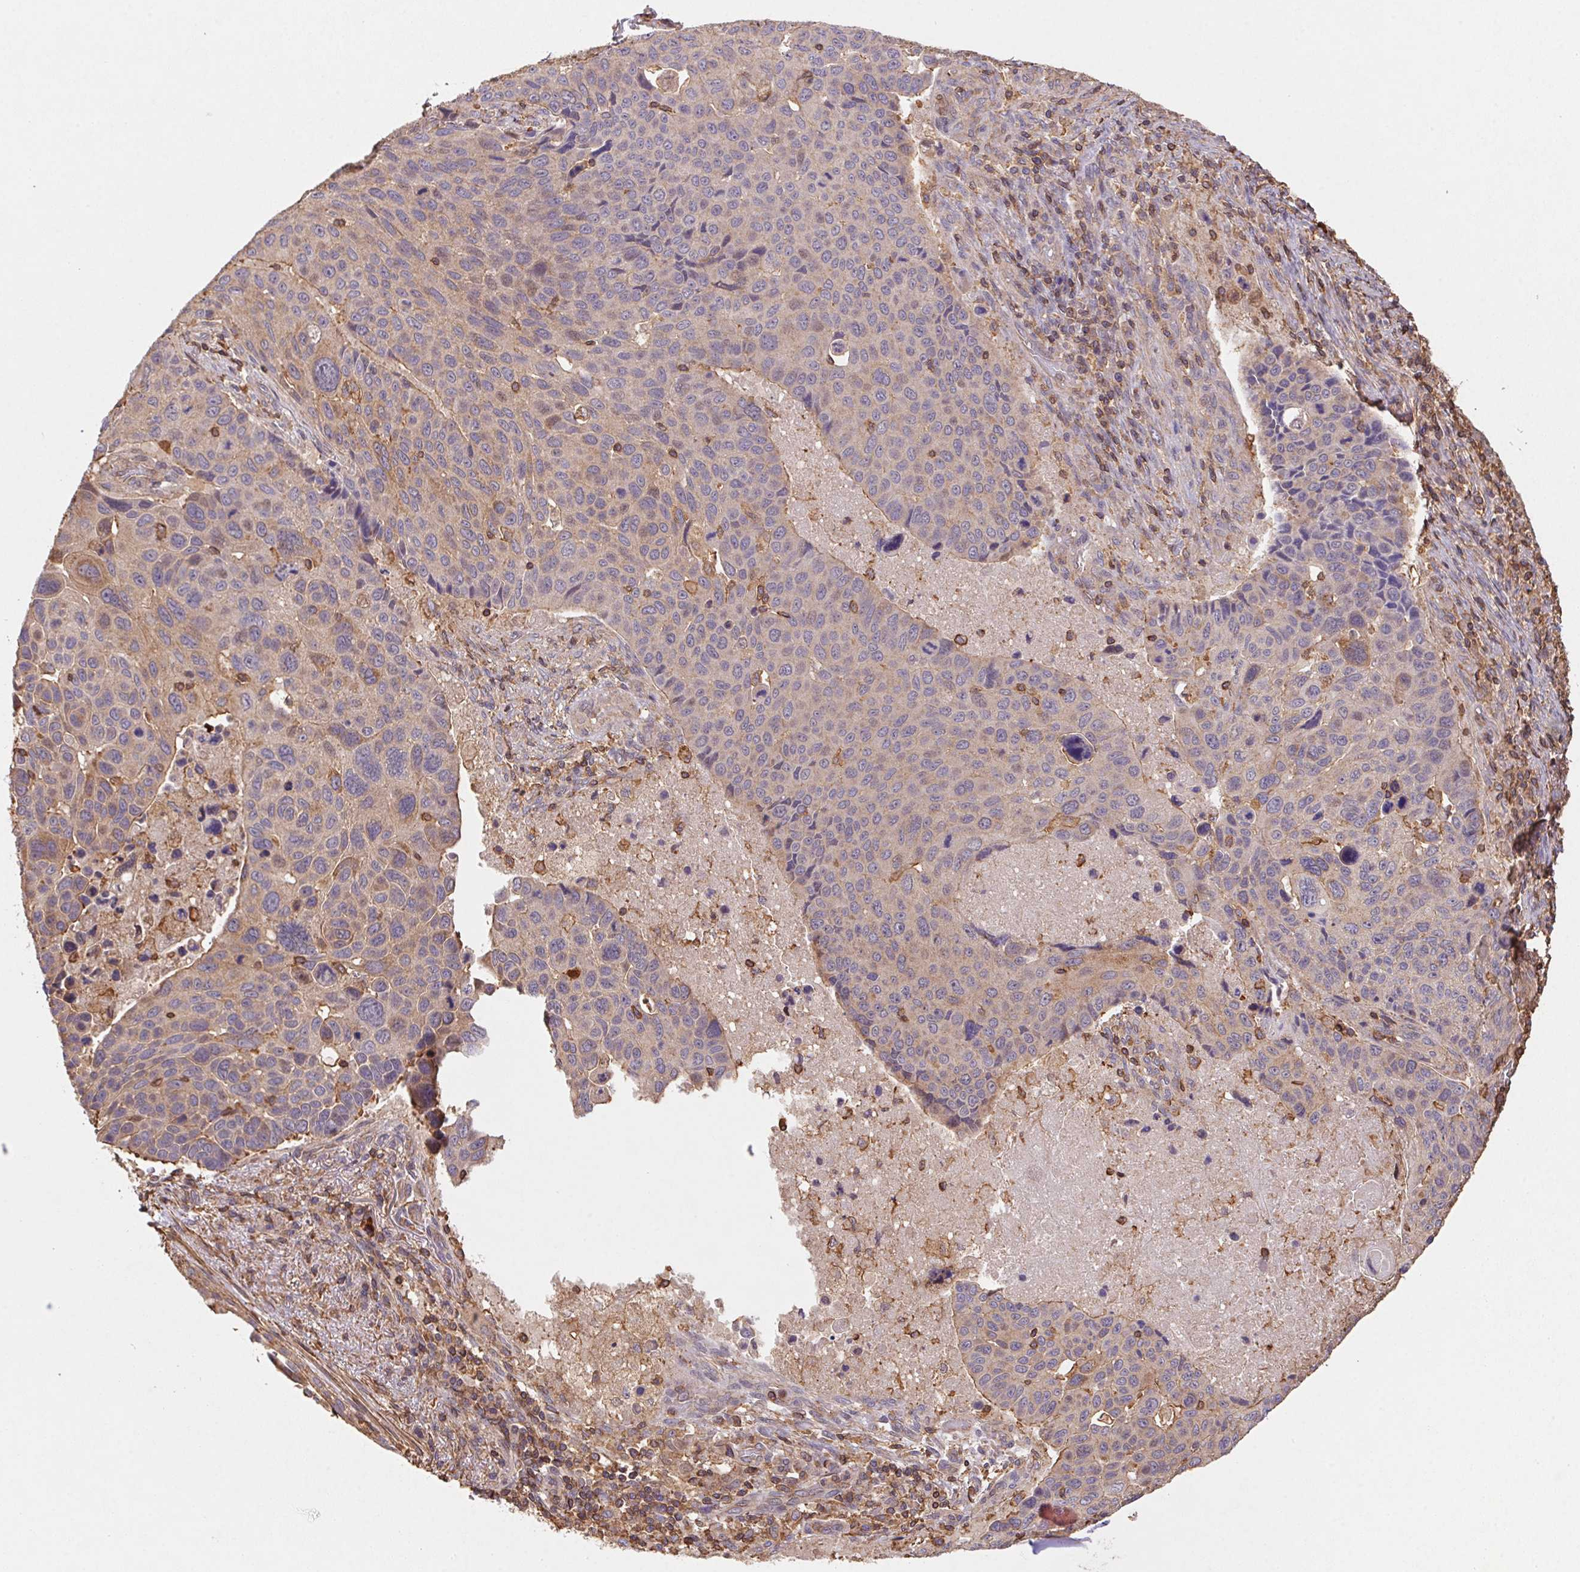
{"staining": {"intensity": "strong", "quantity": "<25%", "location": "cytoplasmic/membranous"}, "tissue": "lung cancer", "cell_type": "Tumor cells", "image_type": "cancer", "snomed": [{"axis": "morphology", "description": "Squamous cell carcinoma, NOS"}, {"axis": "topography", "description": "Lung"}], "caption": "Approximately <25% of tumor cells in lung squamous cell carcinoma exhibit strong cytoplasmic/membranous protein expression as visualized by brown immunohistochemical staining.", "gene": "ATG10", "patient": {"sex": "male", "age": 68}}